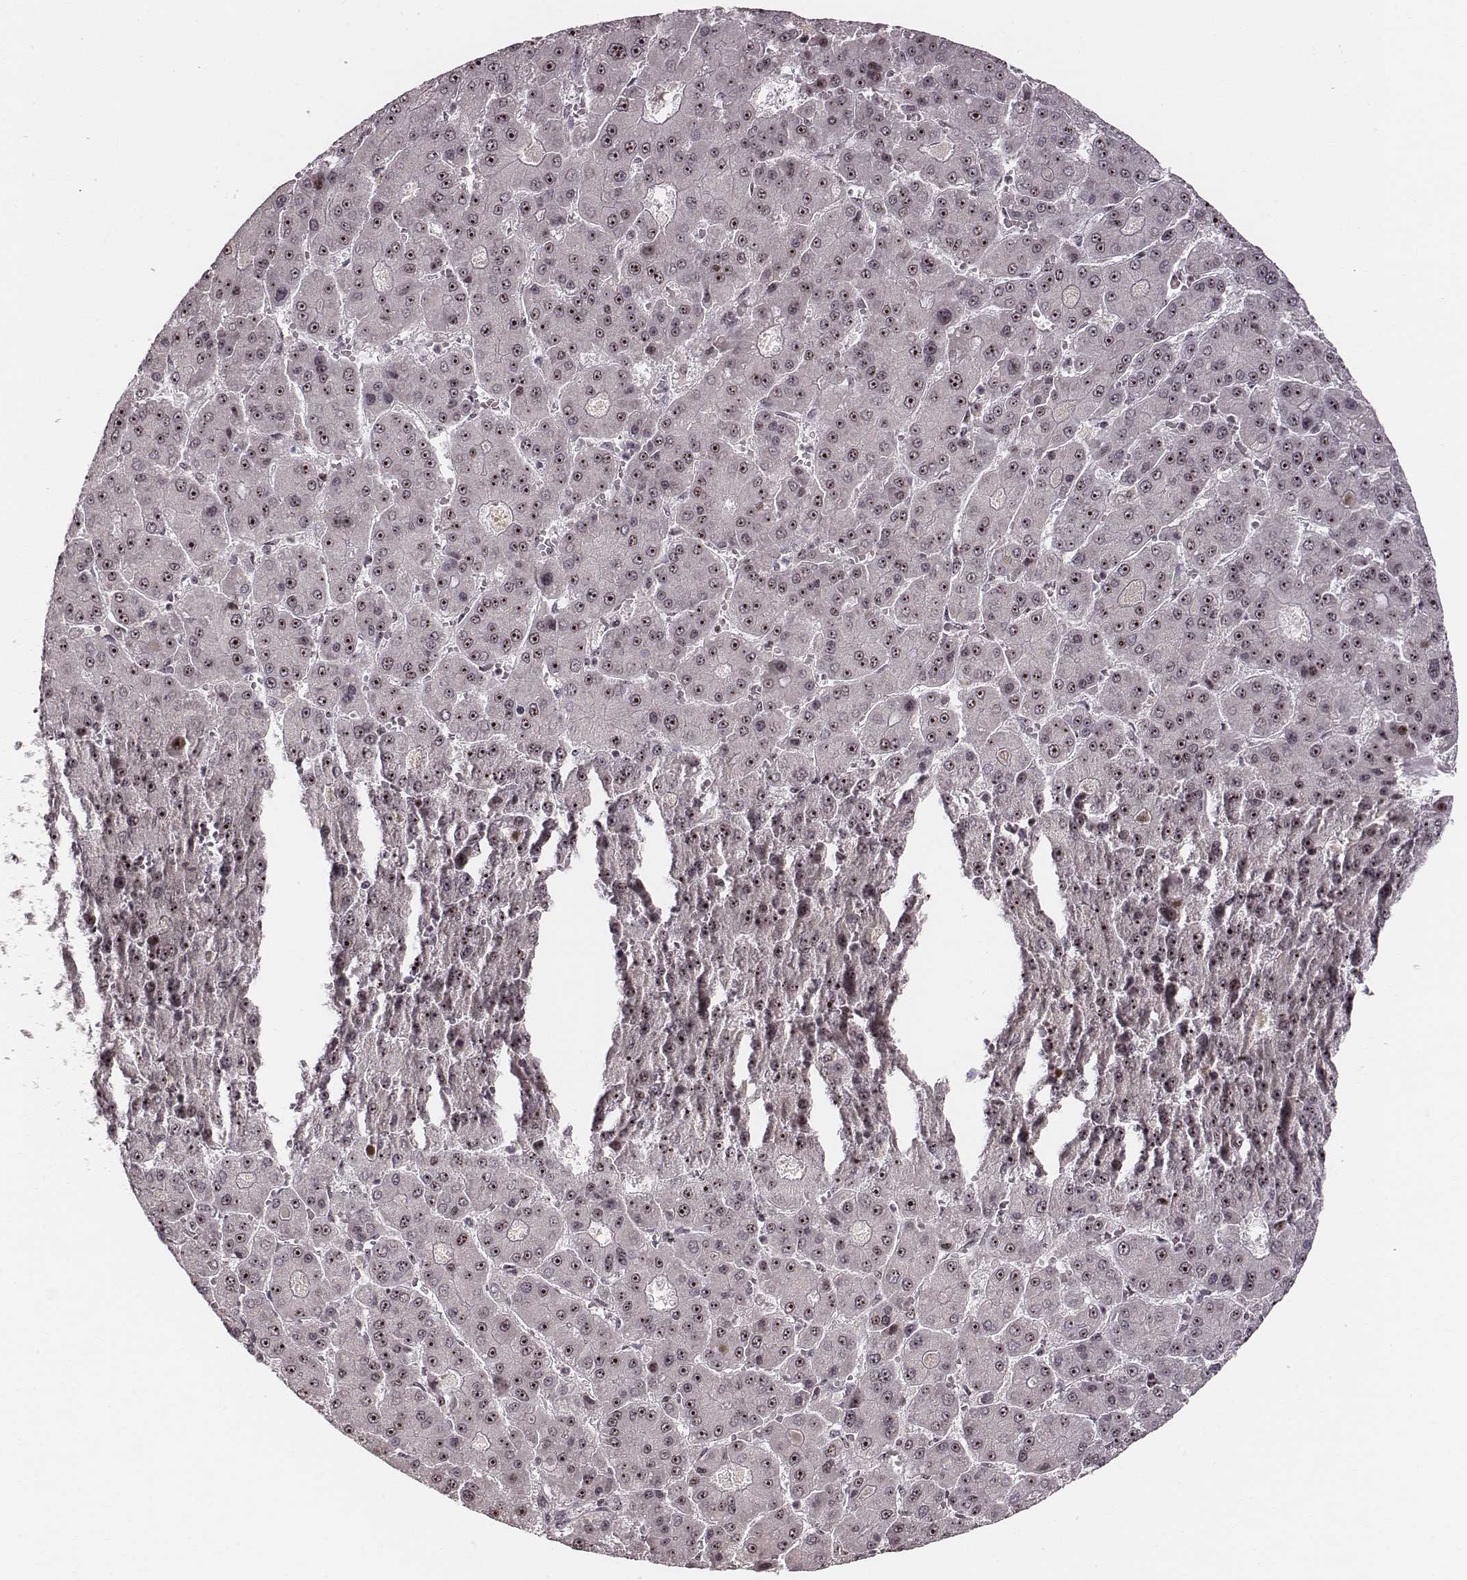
{"staining": {"intensity": "moderate", "quantity": ">75%", "location": "nuclear"}, "tissue": "liver cancer", "cell_type": "Tumor cells", "image_type": "cancer", "snomed": [{"axis": "morphology", "description": "Carcinoma, Hepatocellular, NOS"}, {"axis": "topography", "description": "Liver"}], "caption": "Liver cancer stained for a protein (brown) exhibits moderate nuclear positive expression in about >75% of tumor cells.", "gene": "NOP56", "patient": {"sex": "male", "age": 70}}